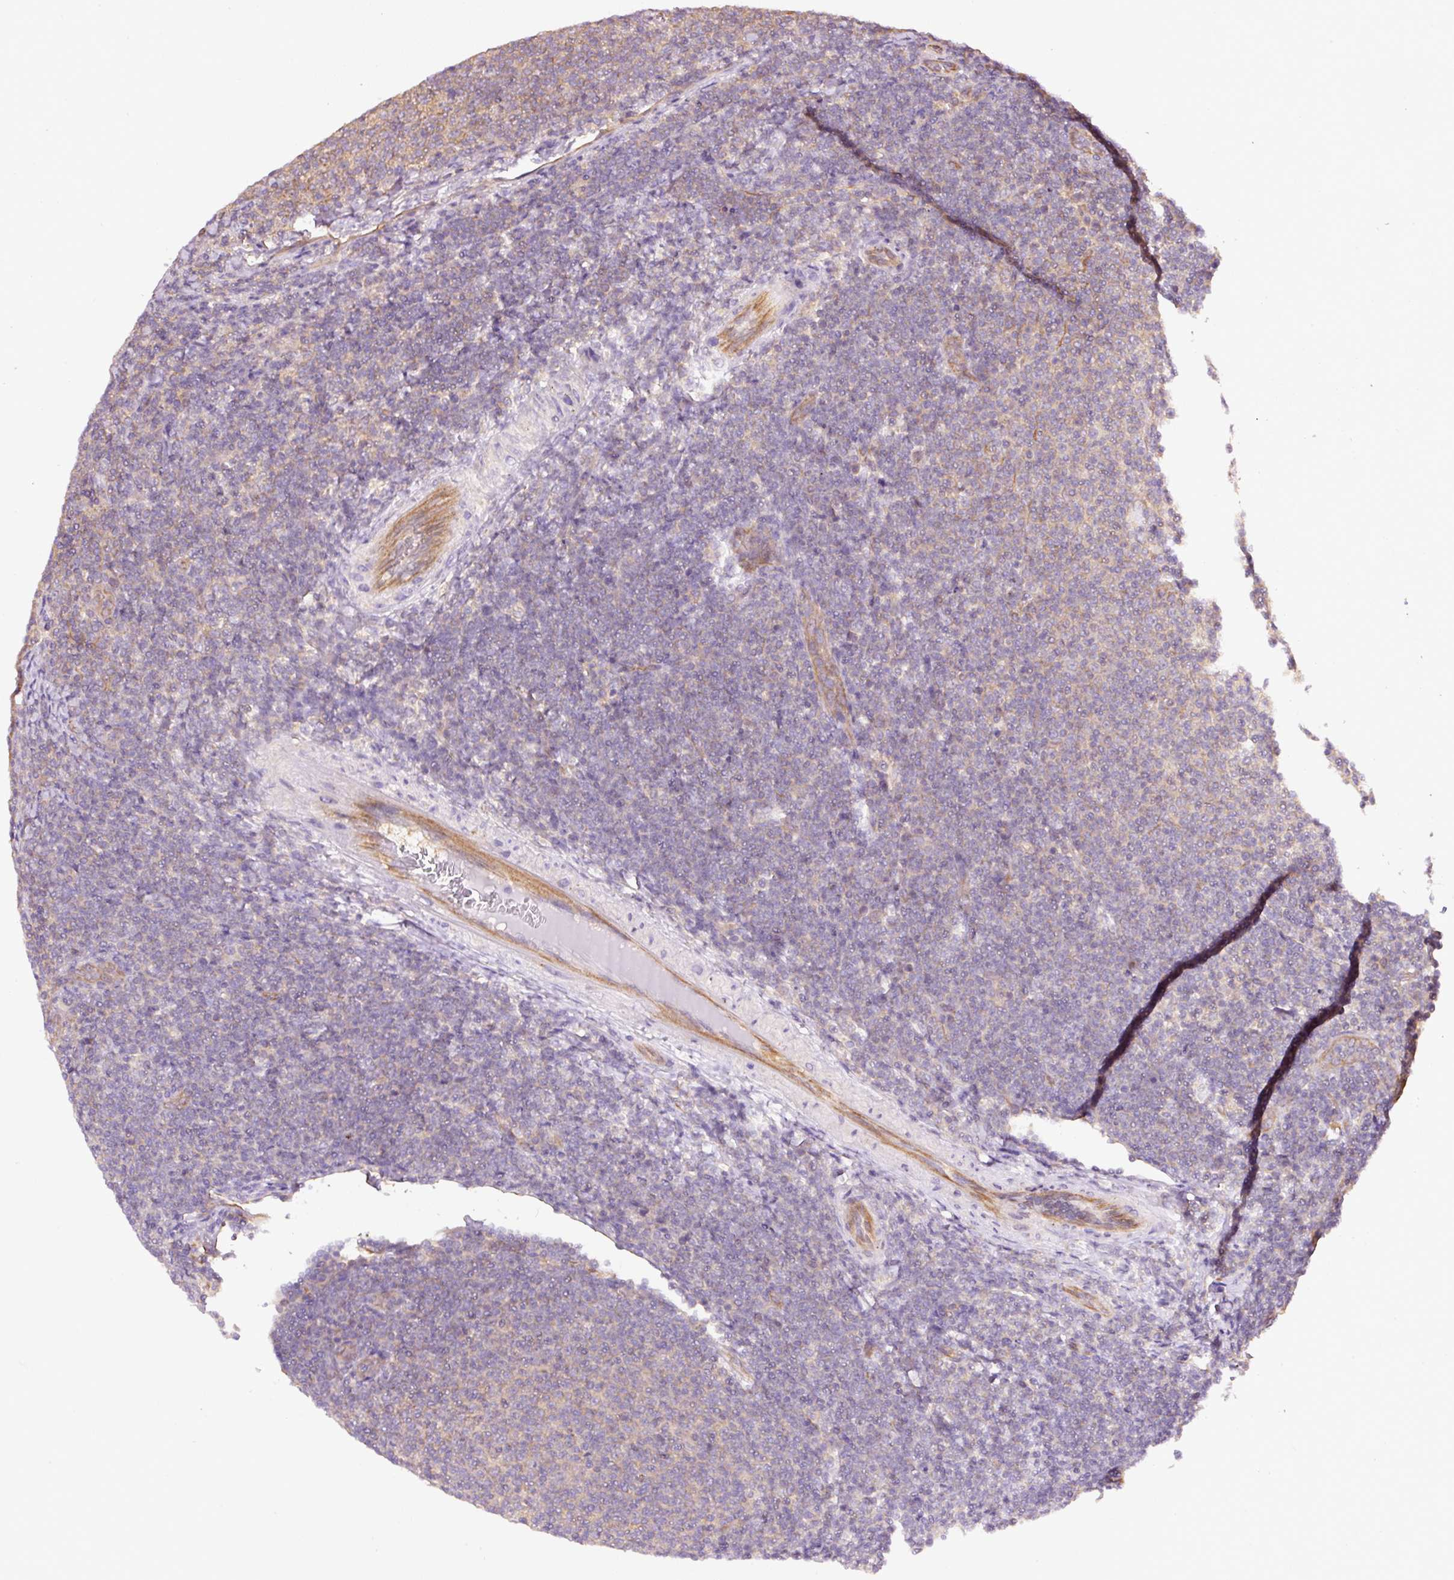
{"staining": {"intensity": "weak", "quantity": "<25%", "location": "cytoplasmic/membranous"}, "tissue": "lymphoma", "cell_type": "Tumor cells", "image_type": "cancer", "snomed": [{"axis": "morphology", "description": "Malignant lymphoma, non-Hodgkin's type, Low grade"}, {"axis": "topography", "description": "Lymph node"}], "caption": "Immunohistochemistry photomicrograph of neoplastic tissue: human malignant lymphoma, non-Hodgkin's type (low-grade) stained with DAB demonstrates no significant protein staining in tumor cells.", "gene": "PCK2", "patient": {"sex": "male", "age": 66}}